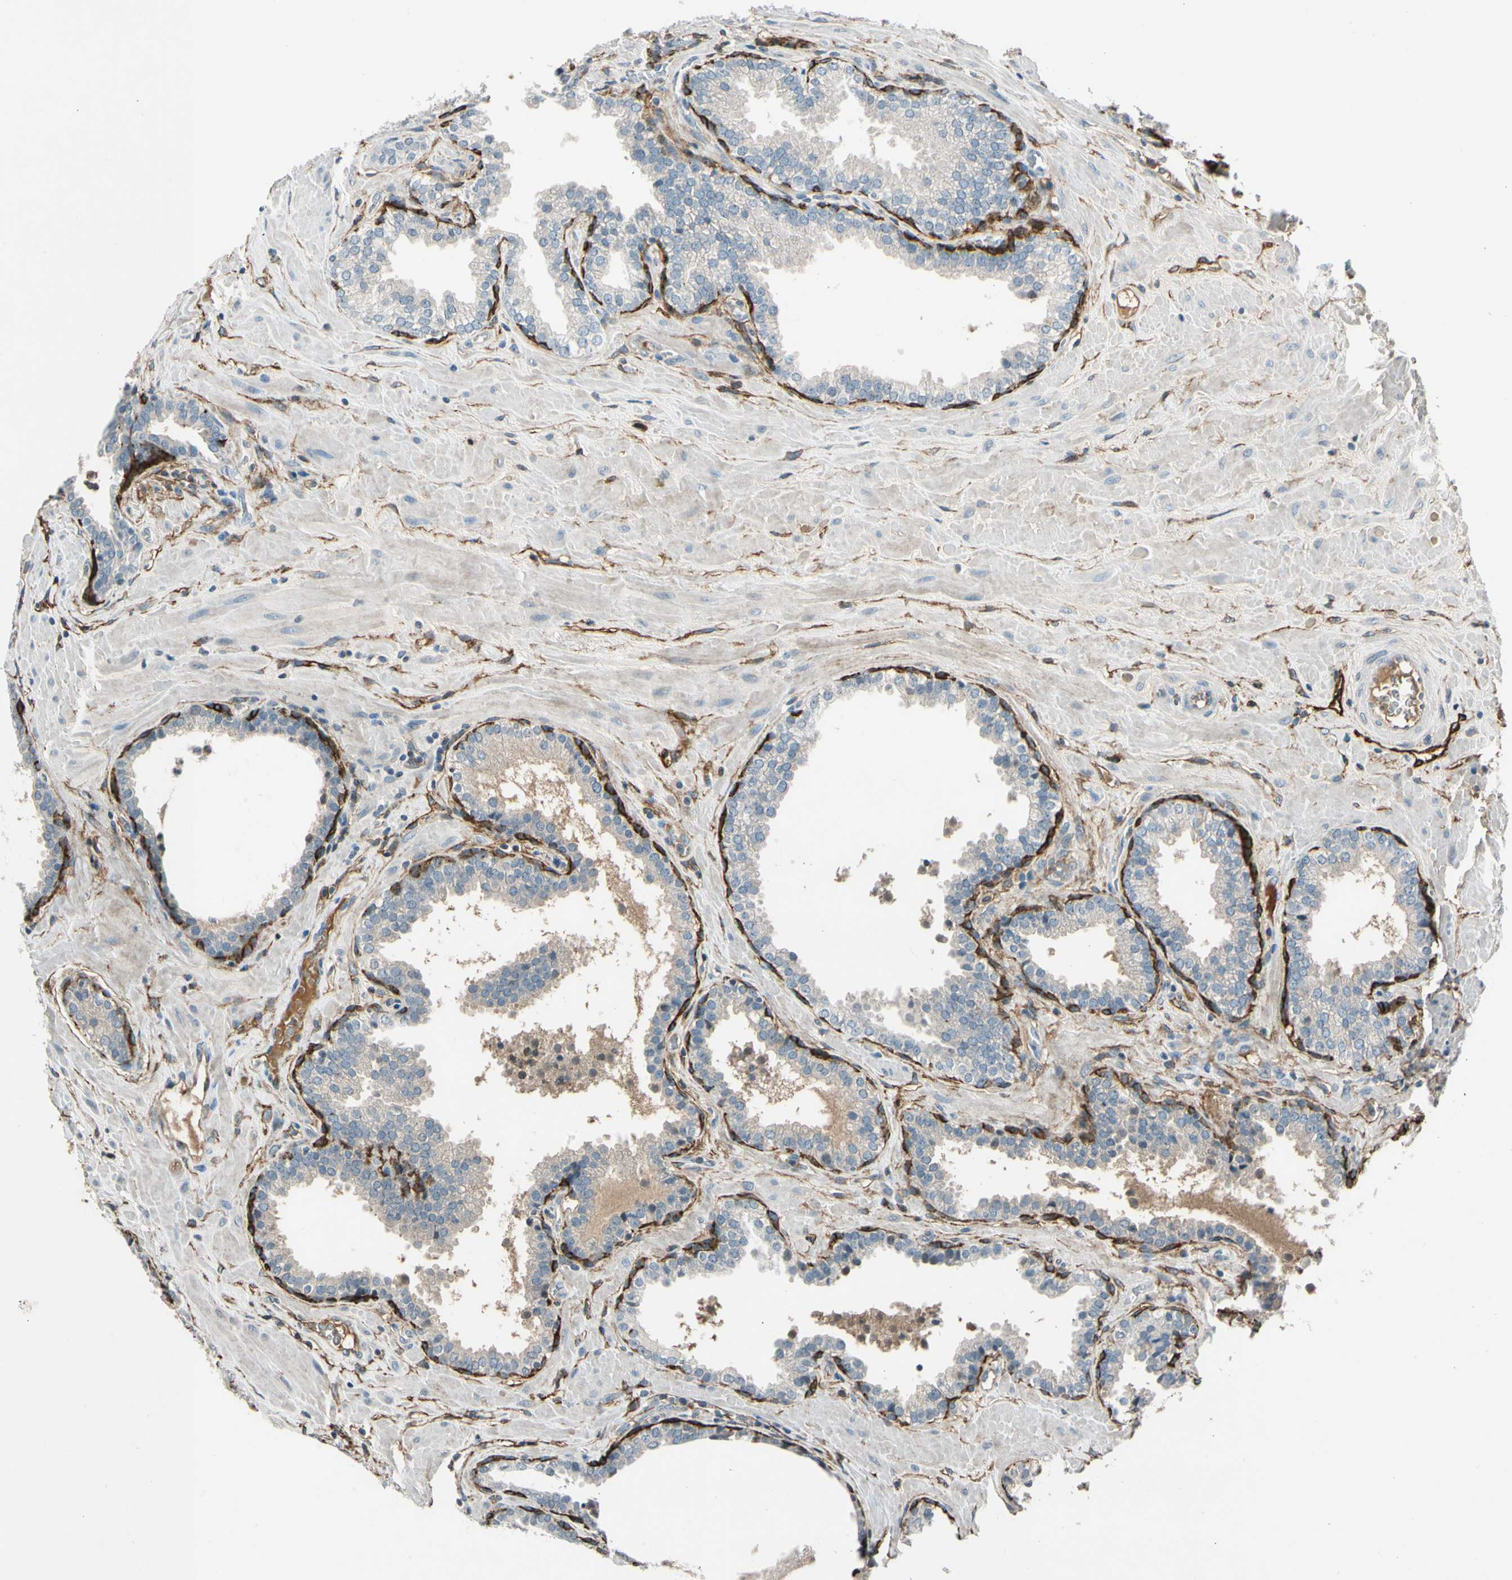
{"staining": {"intensity": "negative", "quantity": "none", "location": "none"}, "tissue": "prostate", "cell_type": "Glandular cells", "image_type": "normal", "snomed": [{"axis": "morphology", "description": "Normal tissue, NOS"}, {"axis": "topography", "description": "Prostate"}], "caption": "Micrograph shows no protein expression in glandular cells of normal prostate. (Stains: DAB (3,3'-diaminobenzidine) immunohistochemistry with hematoxylin counter stain, Microscopy: brightfield microscopy at high magnification).", "gene": "PDPN", "patient": {"sex": "male", "age": 51}}